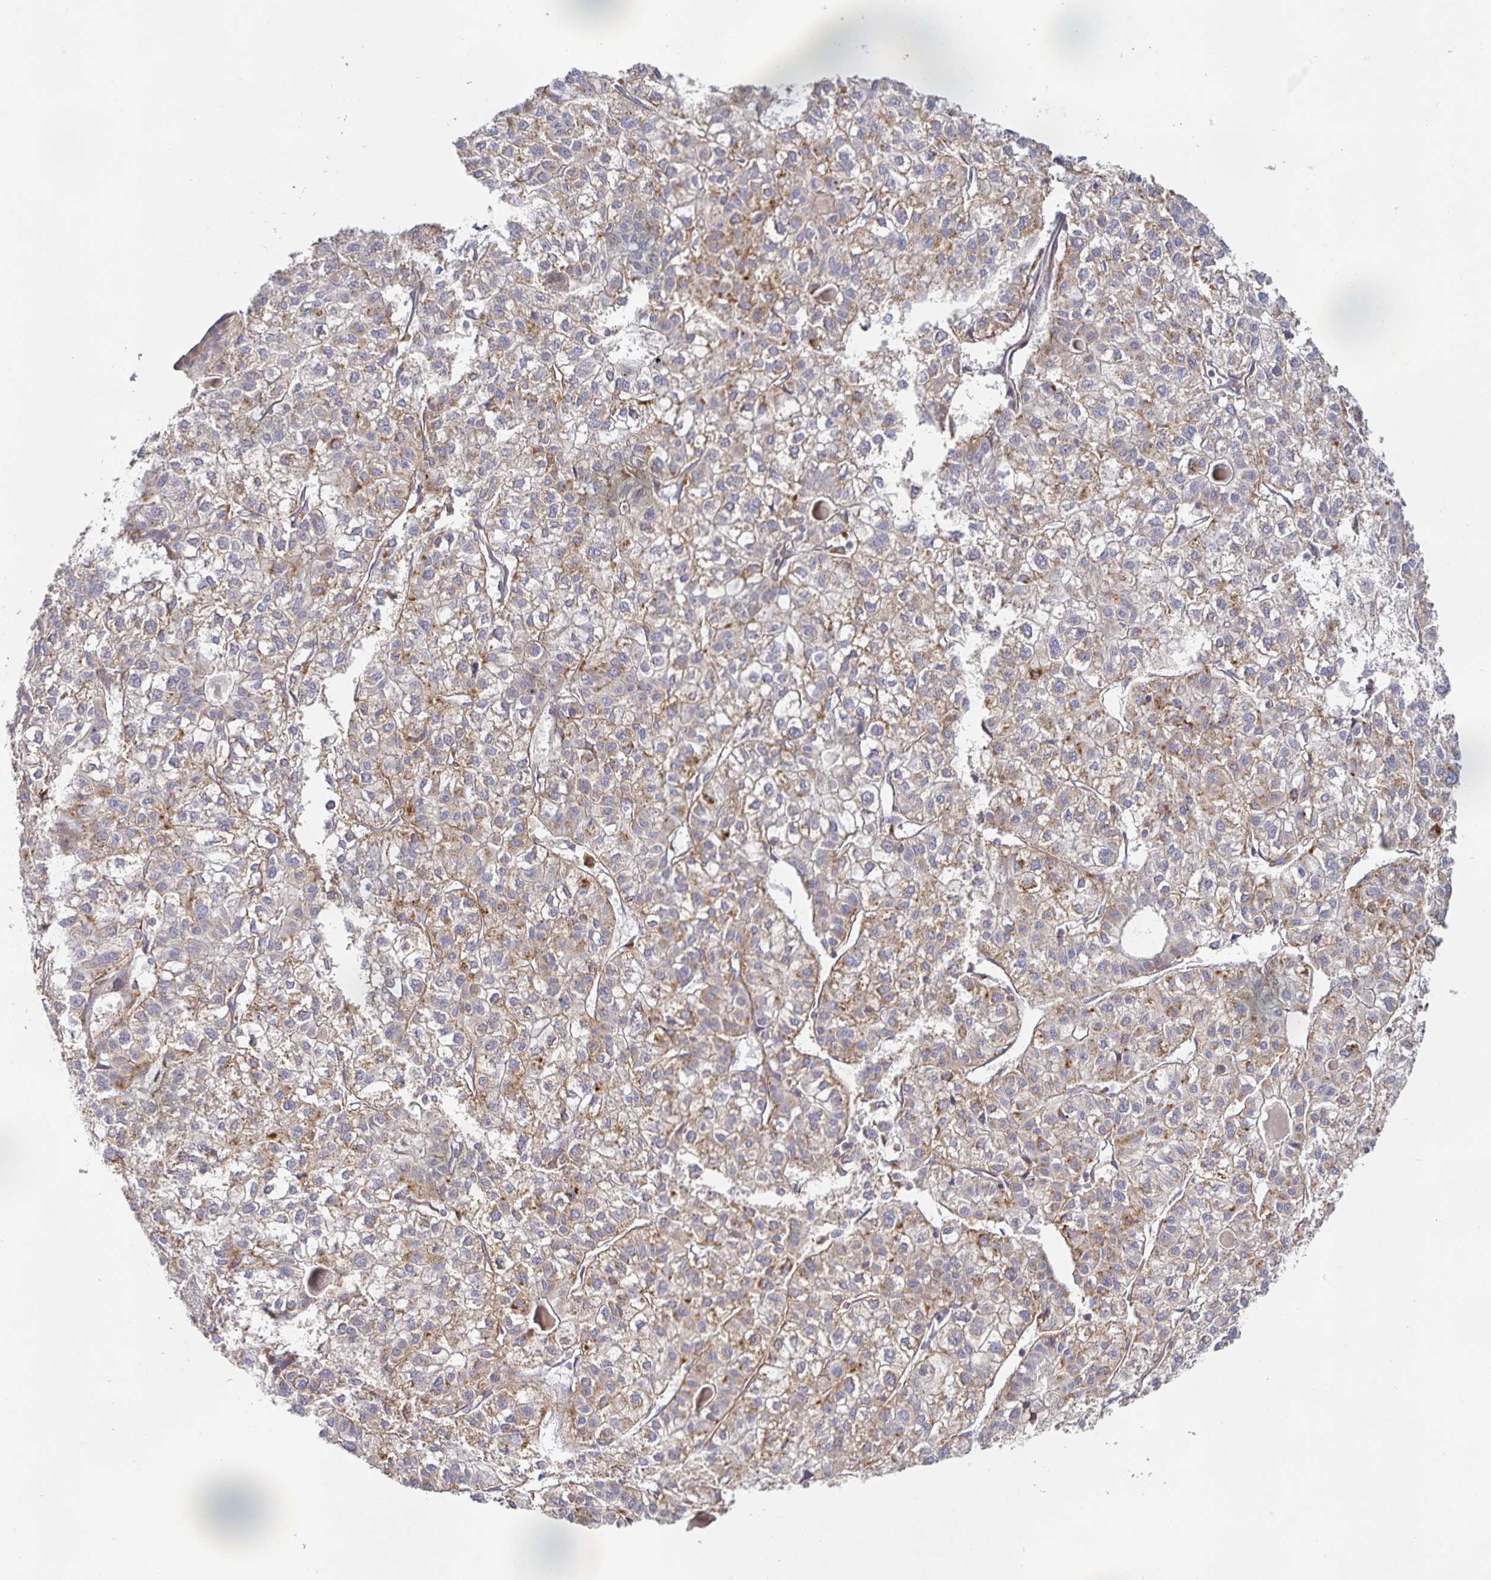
{"staining": {"intensity": "moderate", "quantity": ">75%", "location": "cytoplasmic/membranous"}, "tissue": "liver cancer", "cell_type": "Tumor cells", "image_type": "cancer", "snomed": [{"axis": "morphology", "description": "Carcinoma, Hepatocellular, NOS"}, {"axis": "topography", "description": "Liver"}], "caption": "Protein analysis of liver hepatocellular carcinoma tissue displays moderate cytoplasmic/membranous staining in approximately >75% of tumor cells. Nuclei are stained in blue.", "gene": "METTL22", "patient": {"sex": "female", "age": 43}}